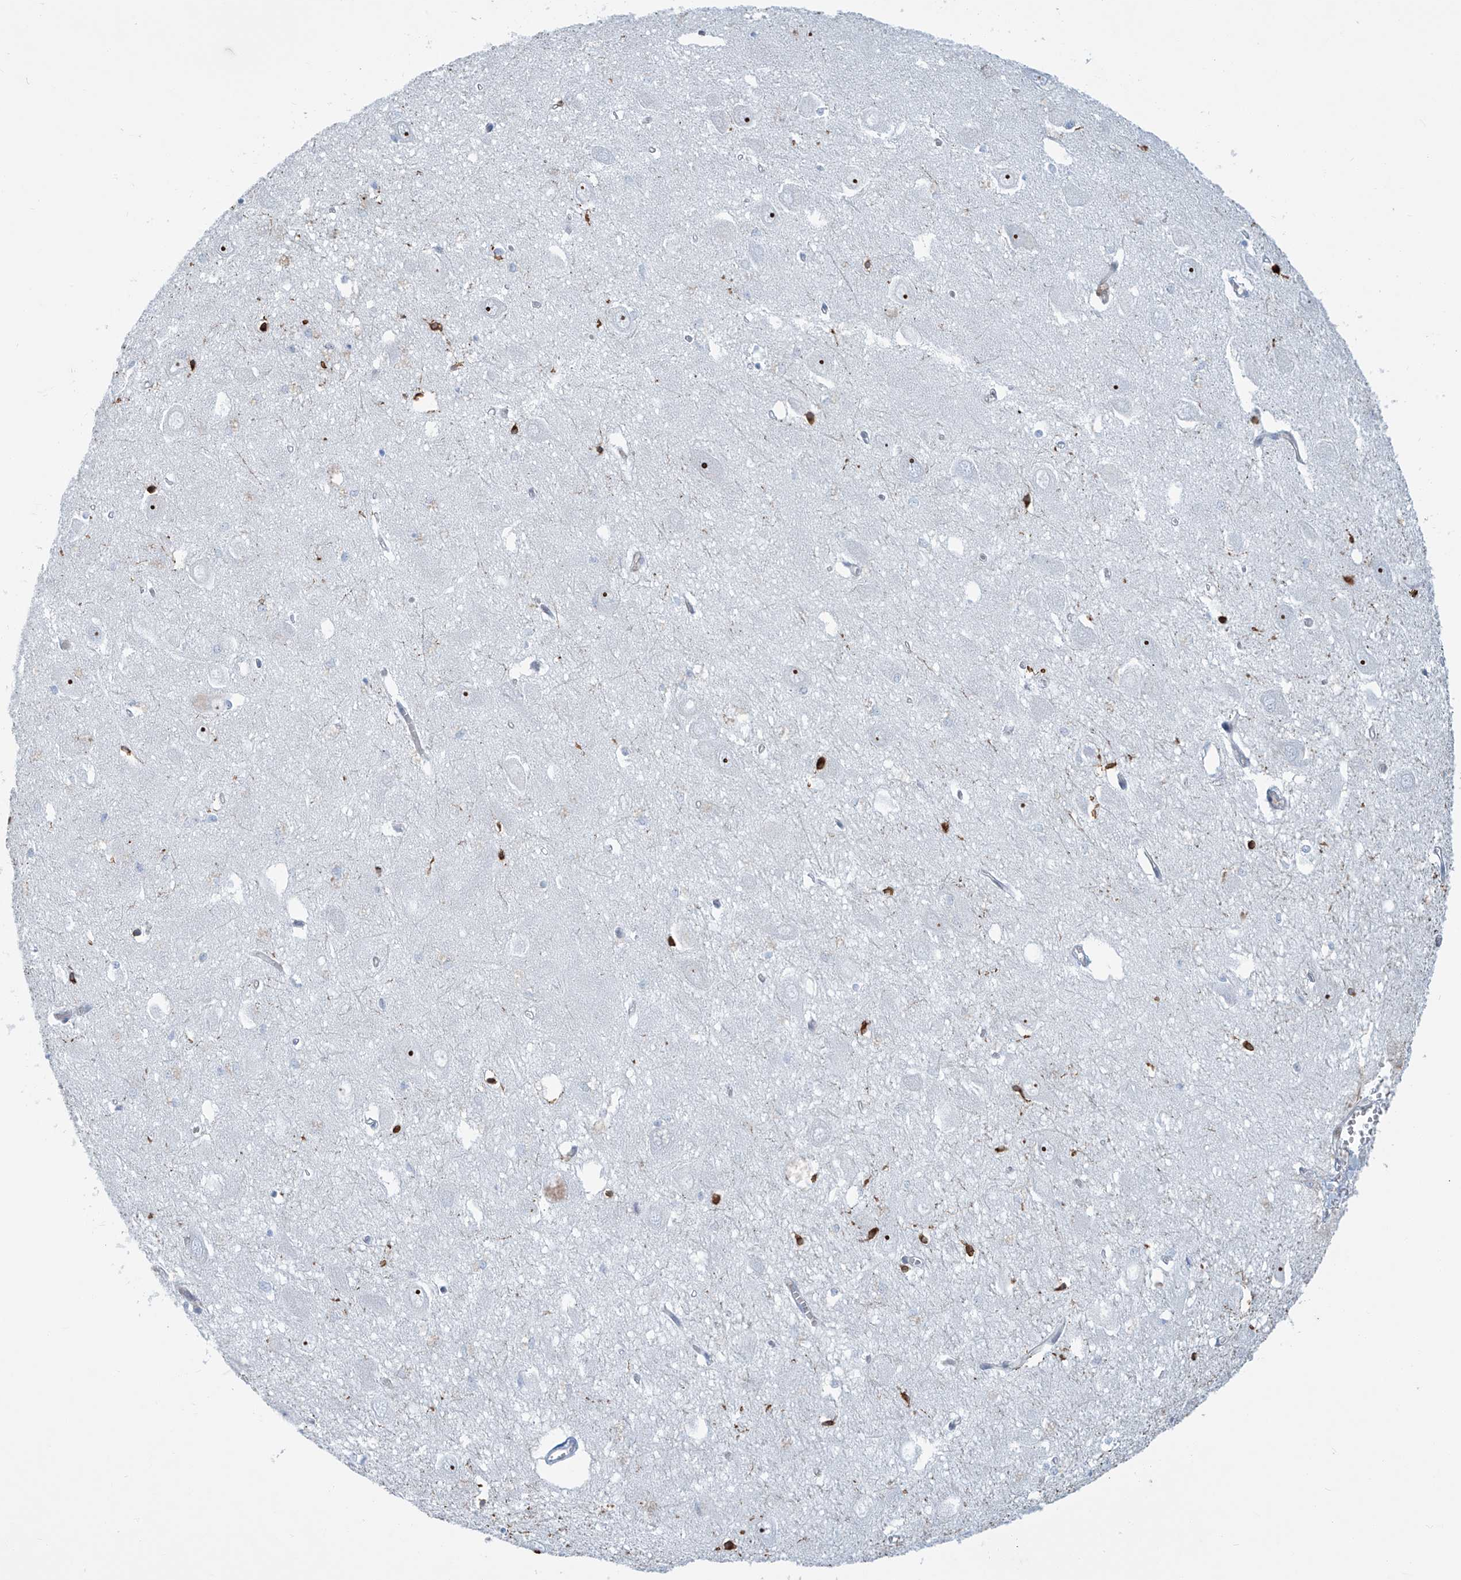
{"staining": {"intensity": "weak", "quantity": "<25%", "location": "cytoplasmic/membranous,nuclear"}, "tissue": "hippocampus", "cell_type": "Glial cells", "image_type": "normal", "snomed": [{"axis": "morphology", "description": "Normal tissue, NOS"}, {"axis": "topography", "description": "Hippocampus"}], "caption": "High magnification brightfield microscopy of unremarkable hippocampus stained with DAB (3,3'-diaminobenzidine) (brown) and counterstained with hematoxylin (blue): glial cells show no significant staining. (DAB (3,3'-diaminobenzidine) immunohistochemistry (IHC) with hematoxylin counter stain).", "gene": "ENSG00000257390", "patient": {"sex": "female", "age": 64}}